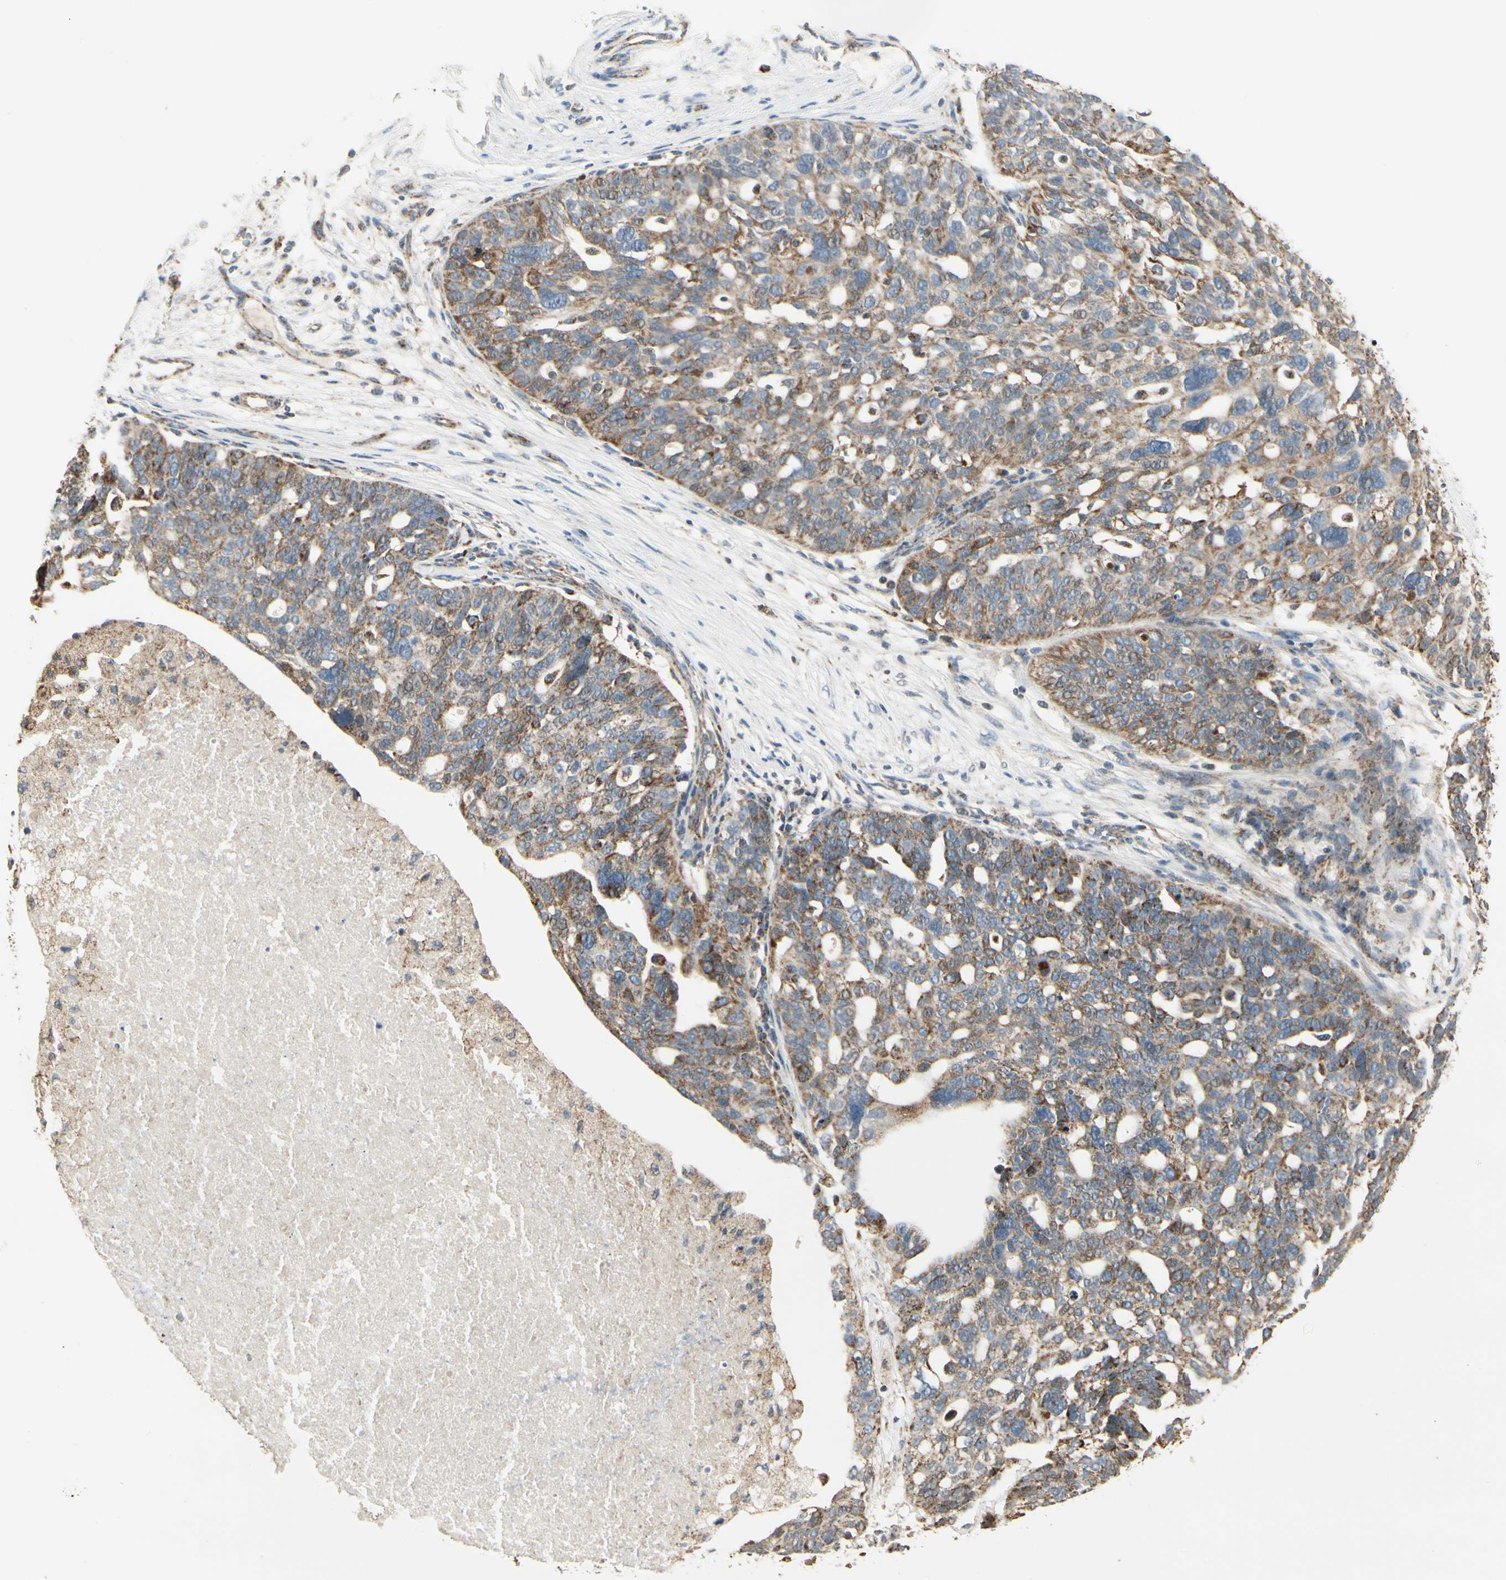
{"staining": {"intensity": "strong", "quantity": "25%-75%", "location": "cytoplasmic/membranous"}, "tissue": "ovarian cancer", "cell_type": "Tumor cells", "image_type": "cancer", "snomed": [{"axis": "morphology", "description": "Cystadenocarcinoma, serous, NOS"}, {"axis": "topography", "description": "Ovary"}], "caption": "Protein expression analysis of serous cystadenocarcinoma (ovarian) reveals strong cytoplasmic/membranous positivity in approximately 25%-75% of tumor cells. (brown staining indicates protein expression, while blue staining denotes nuclei).", "gene": "ANKS6", "patient": {"sex": "female", "age": 59}}